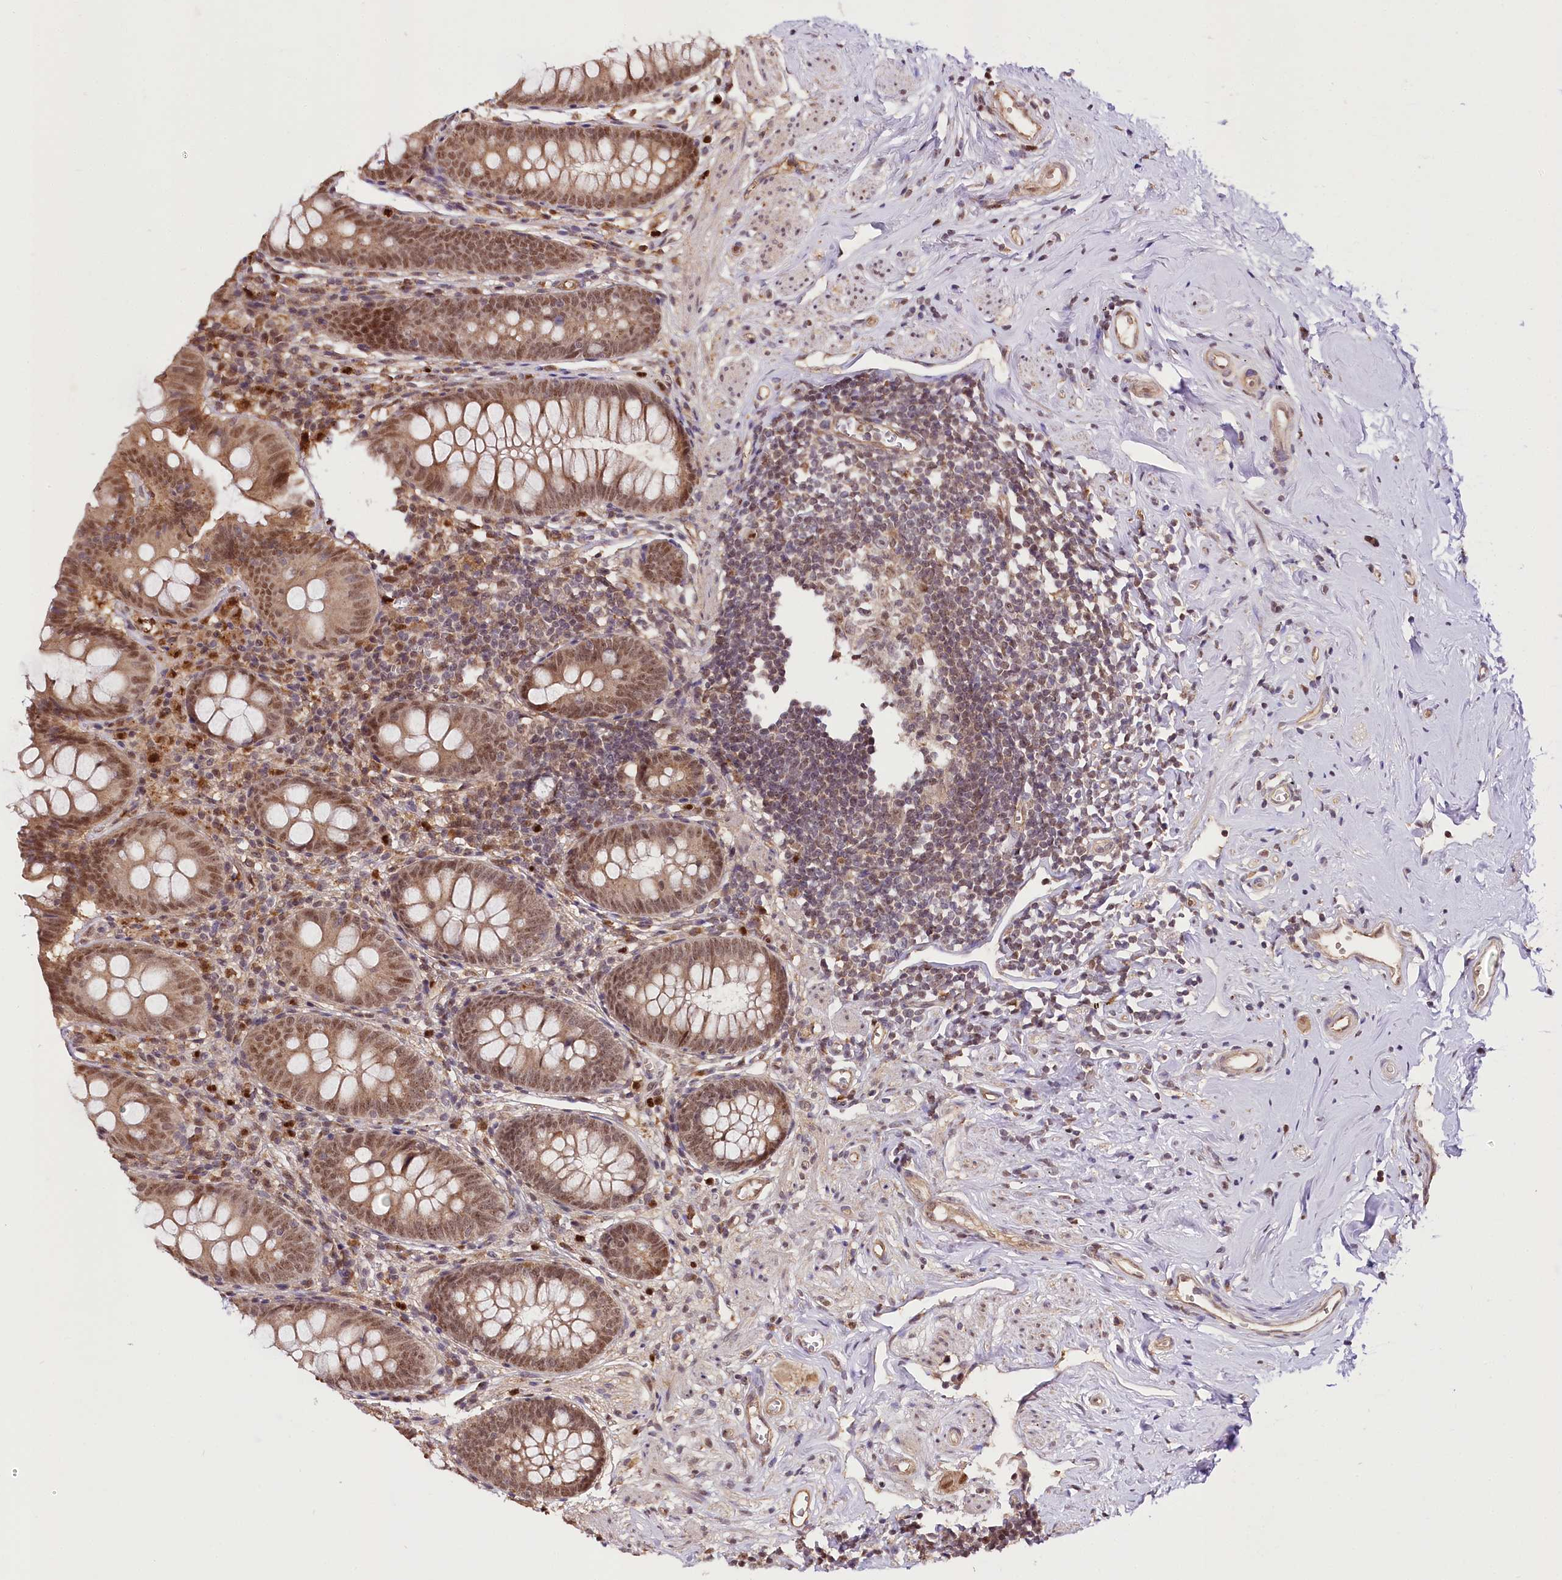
{"staining": {"intensity": "moderate", "quantity": ">75%", "location": "nuclear"}, "tissue": "appendix", "cell_type": "Glandular cells", "image_type": "normal", "snomed": [{"axis": "morphology", "description": "Normal tissue, NOS"}, {"axis": "topography", "description": "Appendix"}], "caption": "Protein staining of benign appendix shows moderate nuclear positivity in about >75% of glandular cells. The protein of interest is stained brown, and the nuclei are stained in blue (DAB (3,3'-diaminobenzidine) IHC with brightfield microscopy, high magnification).", "gene": "GNL3L", "patient": {"sex": "female", "age": 51}}